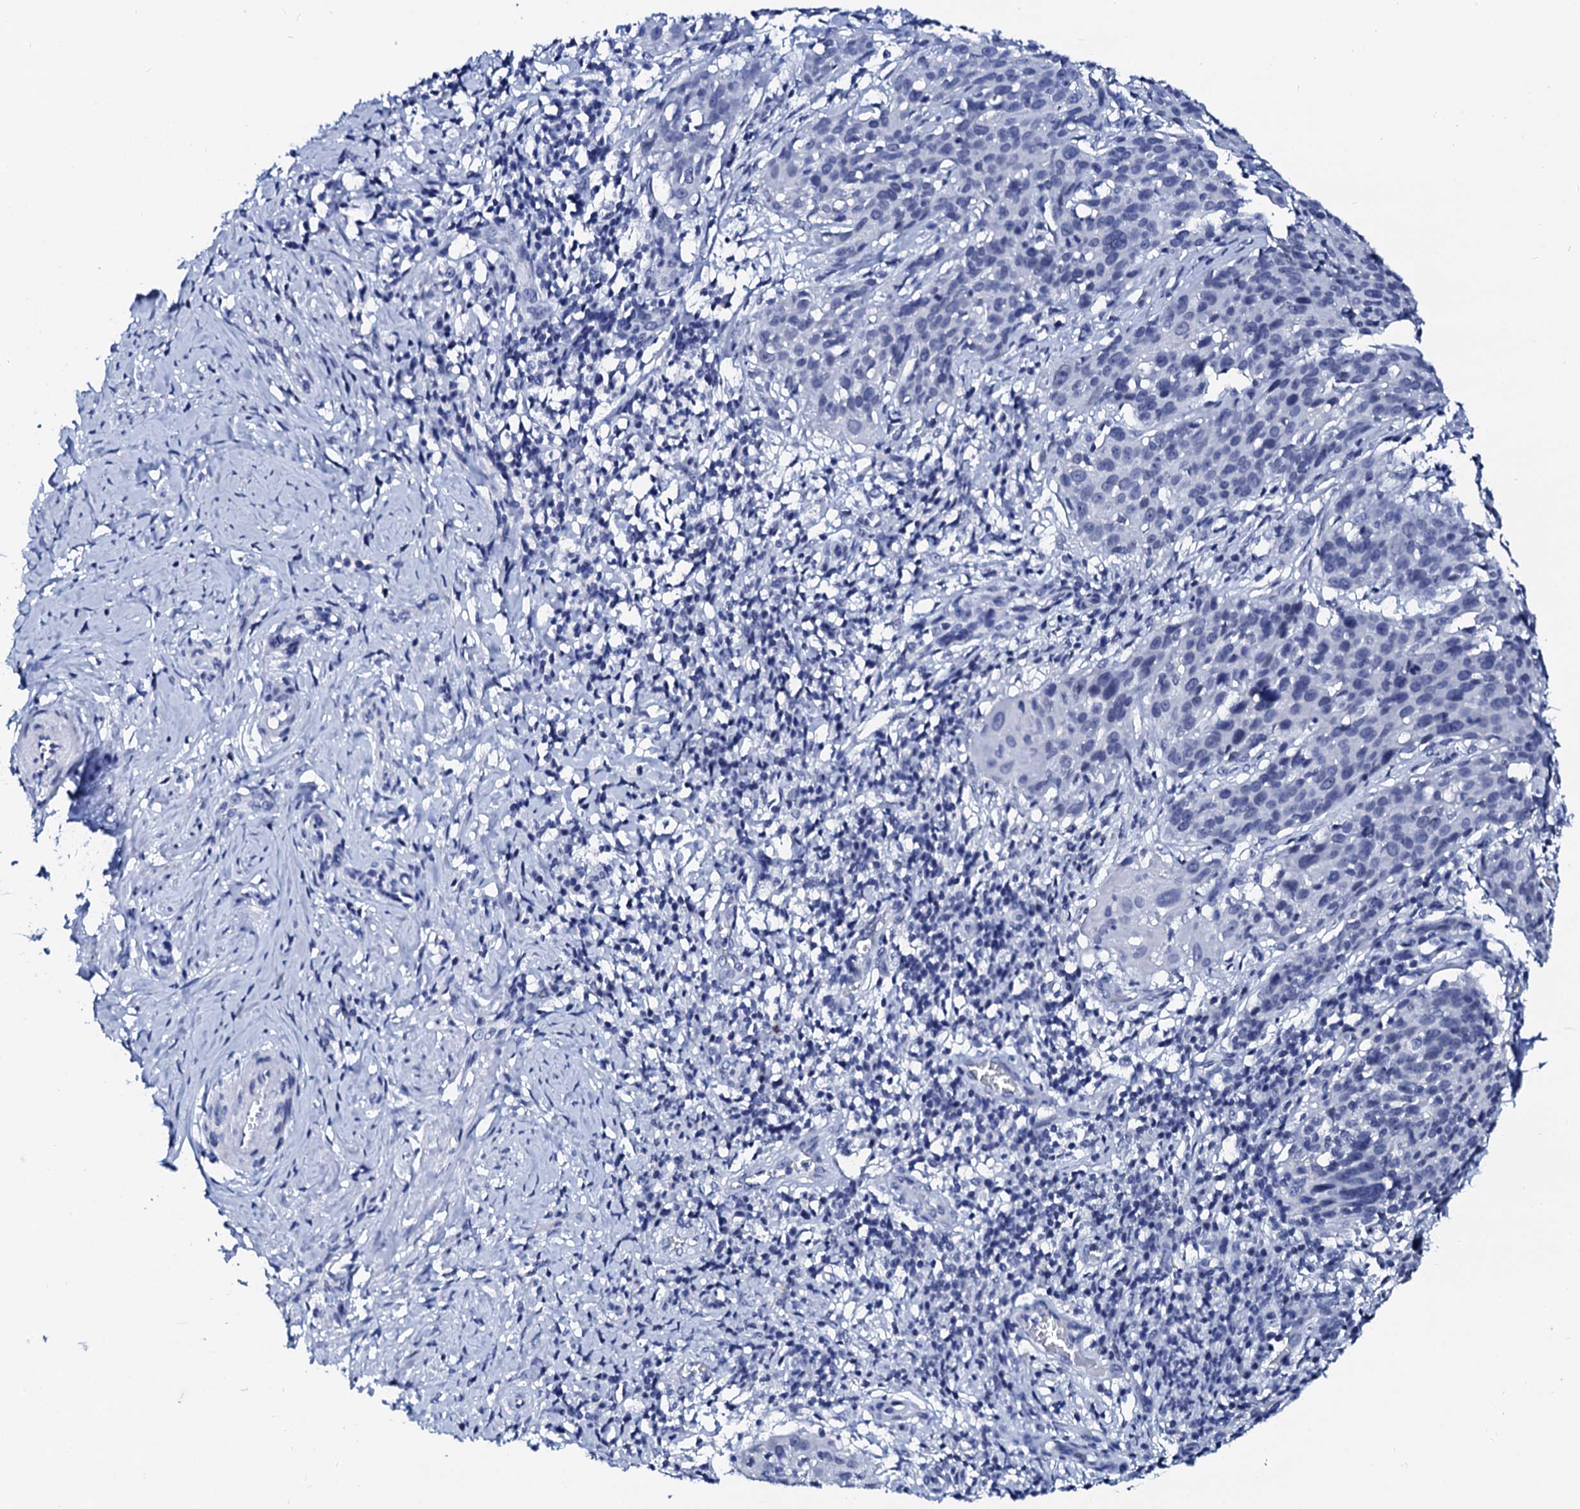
{"staining": {"intensity": "negative", "quantity": "none", "location": "none"}, "tissue": "cervical cancer", "cell_type": "Tumor cells", "image_type": "cancer", "snomed": [{"axis": "morphology", "description": "Squamous cell carcinoma, NOS"}, {"axis": "topography", "description": "Cervix"}], "caption": "This is a image of IHC staining of cervical squamous cell carcinoma, which shows no staining in tumor cells.", "gene": "SPATA19", "patient": {"sex": "female", "age": 50}}